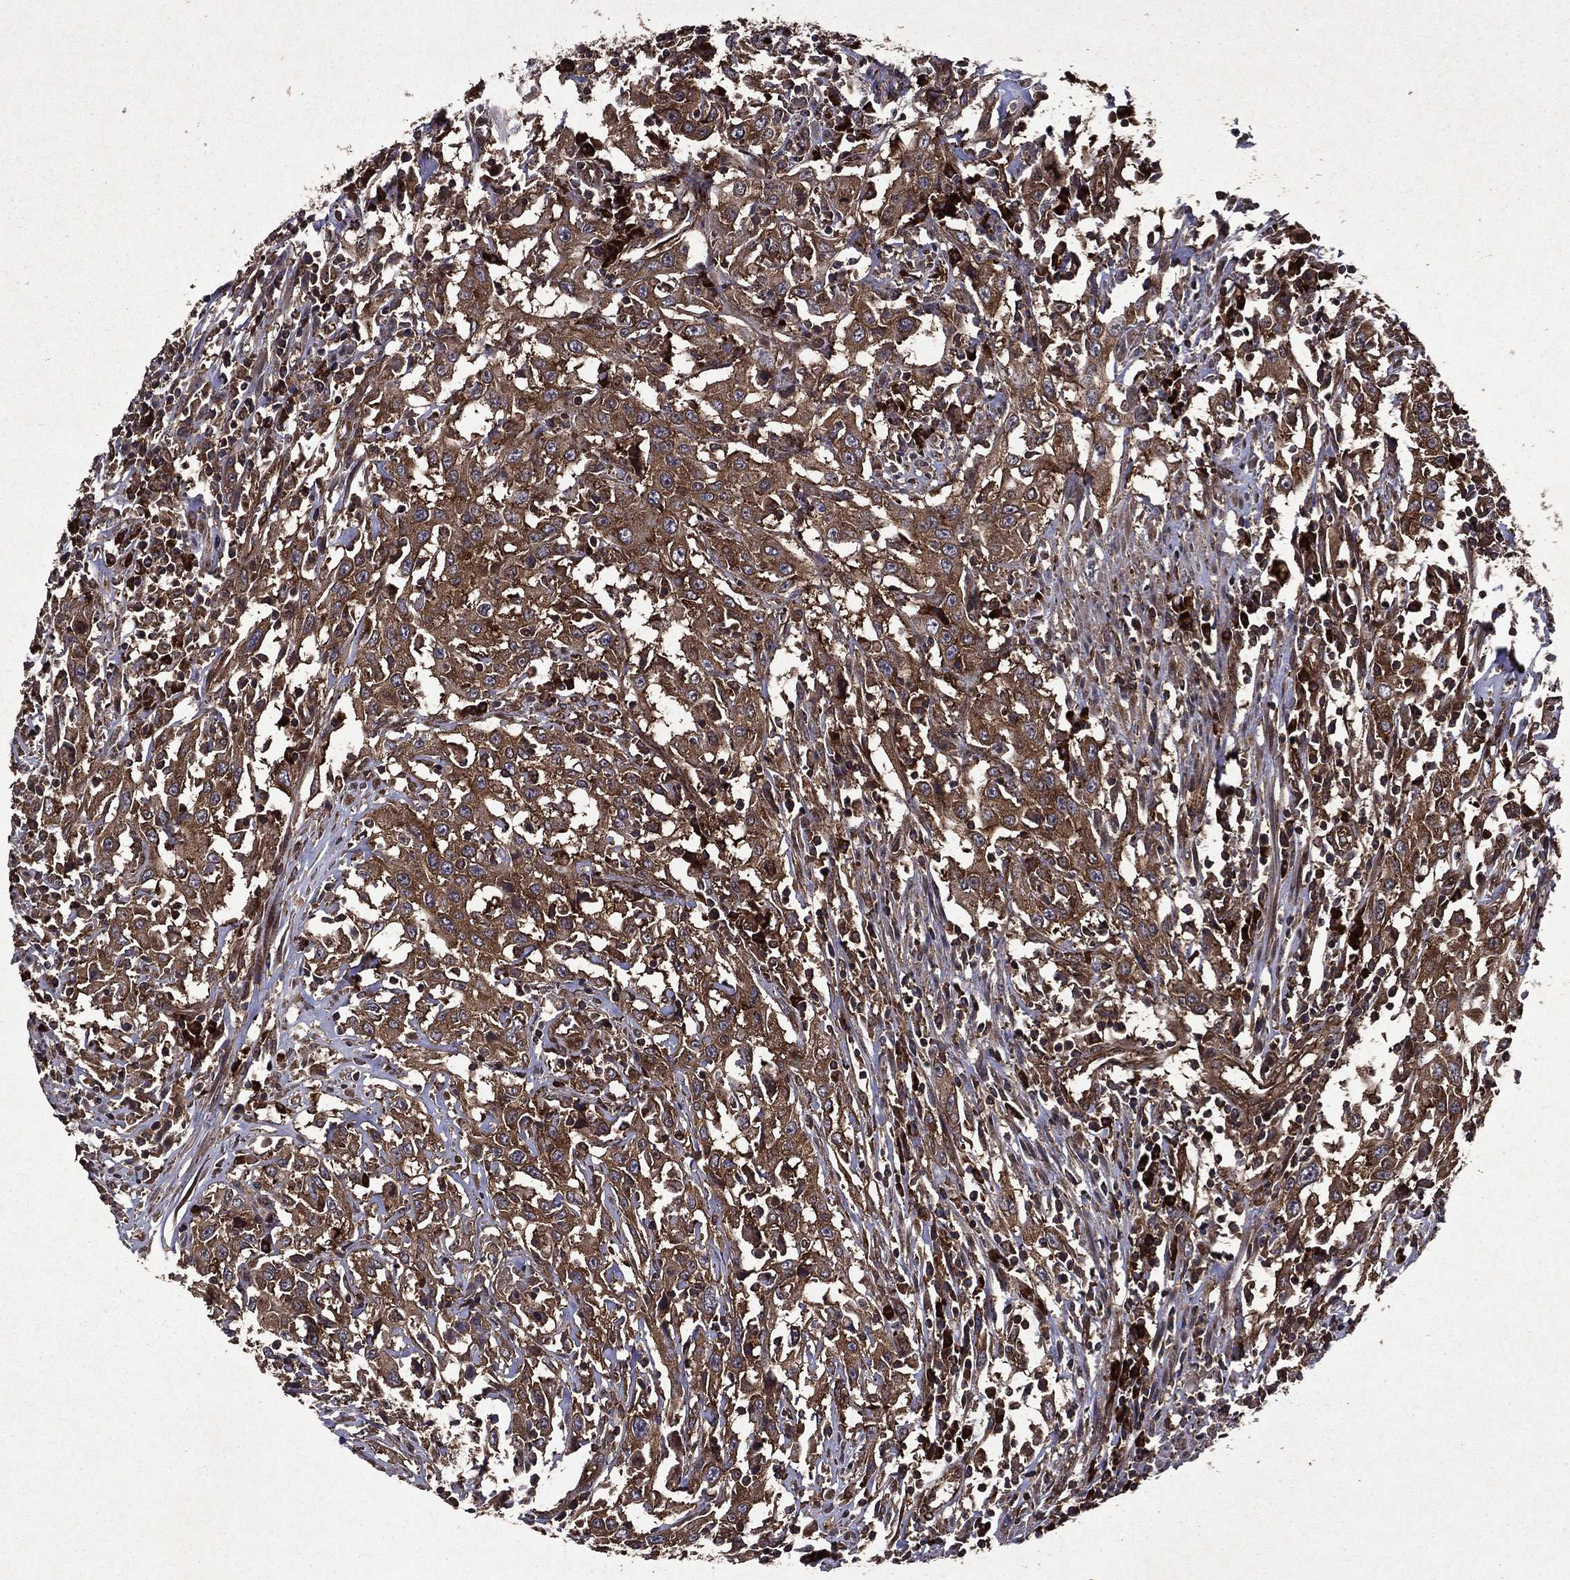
{"staining": {"intensity": "moderate", "quantity": ">75%", "location": "cytoplasmic/membranous"}, "tissue": "urothelial cancer", "cell_type": "Tumor cells", "image_type": "cancer", "snomed": [{"axis": "morphology", "description": "Urothelial carcinoma, High grade"}, {"axis": "topography", "description": "Urinary bladder"}], "caption": "Immunohistochemical staining of human high-grade urothelial carcinoma reveals medium levels of moderate cytoplasmic/membranous protein positivity in about >75% of tumor cells.", "gene": "EIF2B4", "patient": {"sex": "male", "age": 61}}